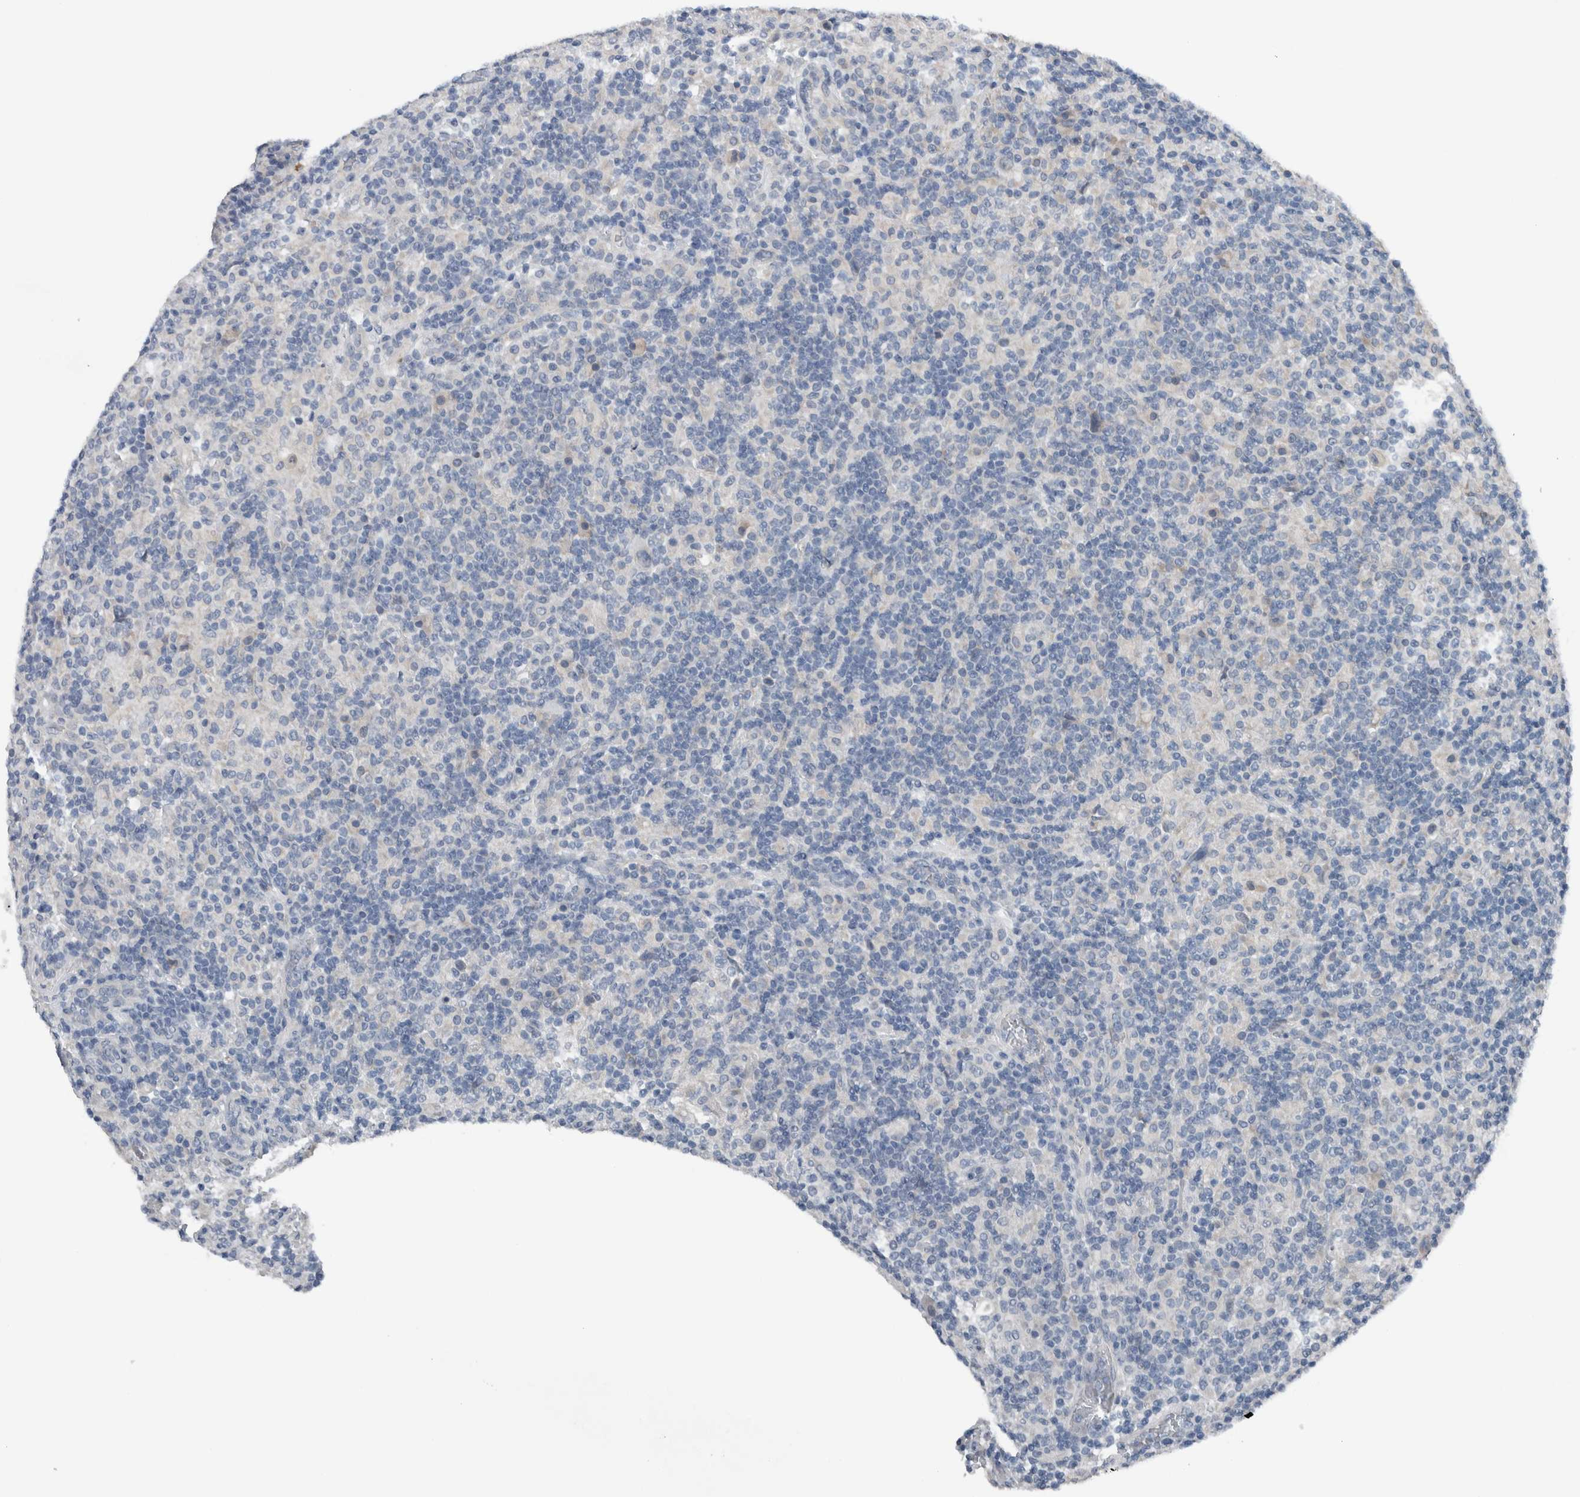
{"staining": {"intensity": "negative", "quantity": "none", "location": "none"}, "tissue": "lymphoma", "cell_type": "Tumor cells", "image_type": "cancer", "snomed": [{"axis": "morphology", "description": "Hodgkin's disease, NOS"}, {"axis": "topography", "description": "Lymph node"}], "caption": "IHC photomicrograph of human Hodgkin's disease stained for a protein (brown), which displays no positivity in tumor cells.", "gene": "CRNN", "patient": {"sex": "male", "age": 70}}